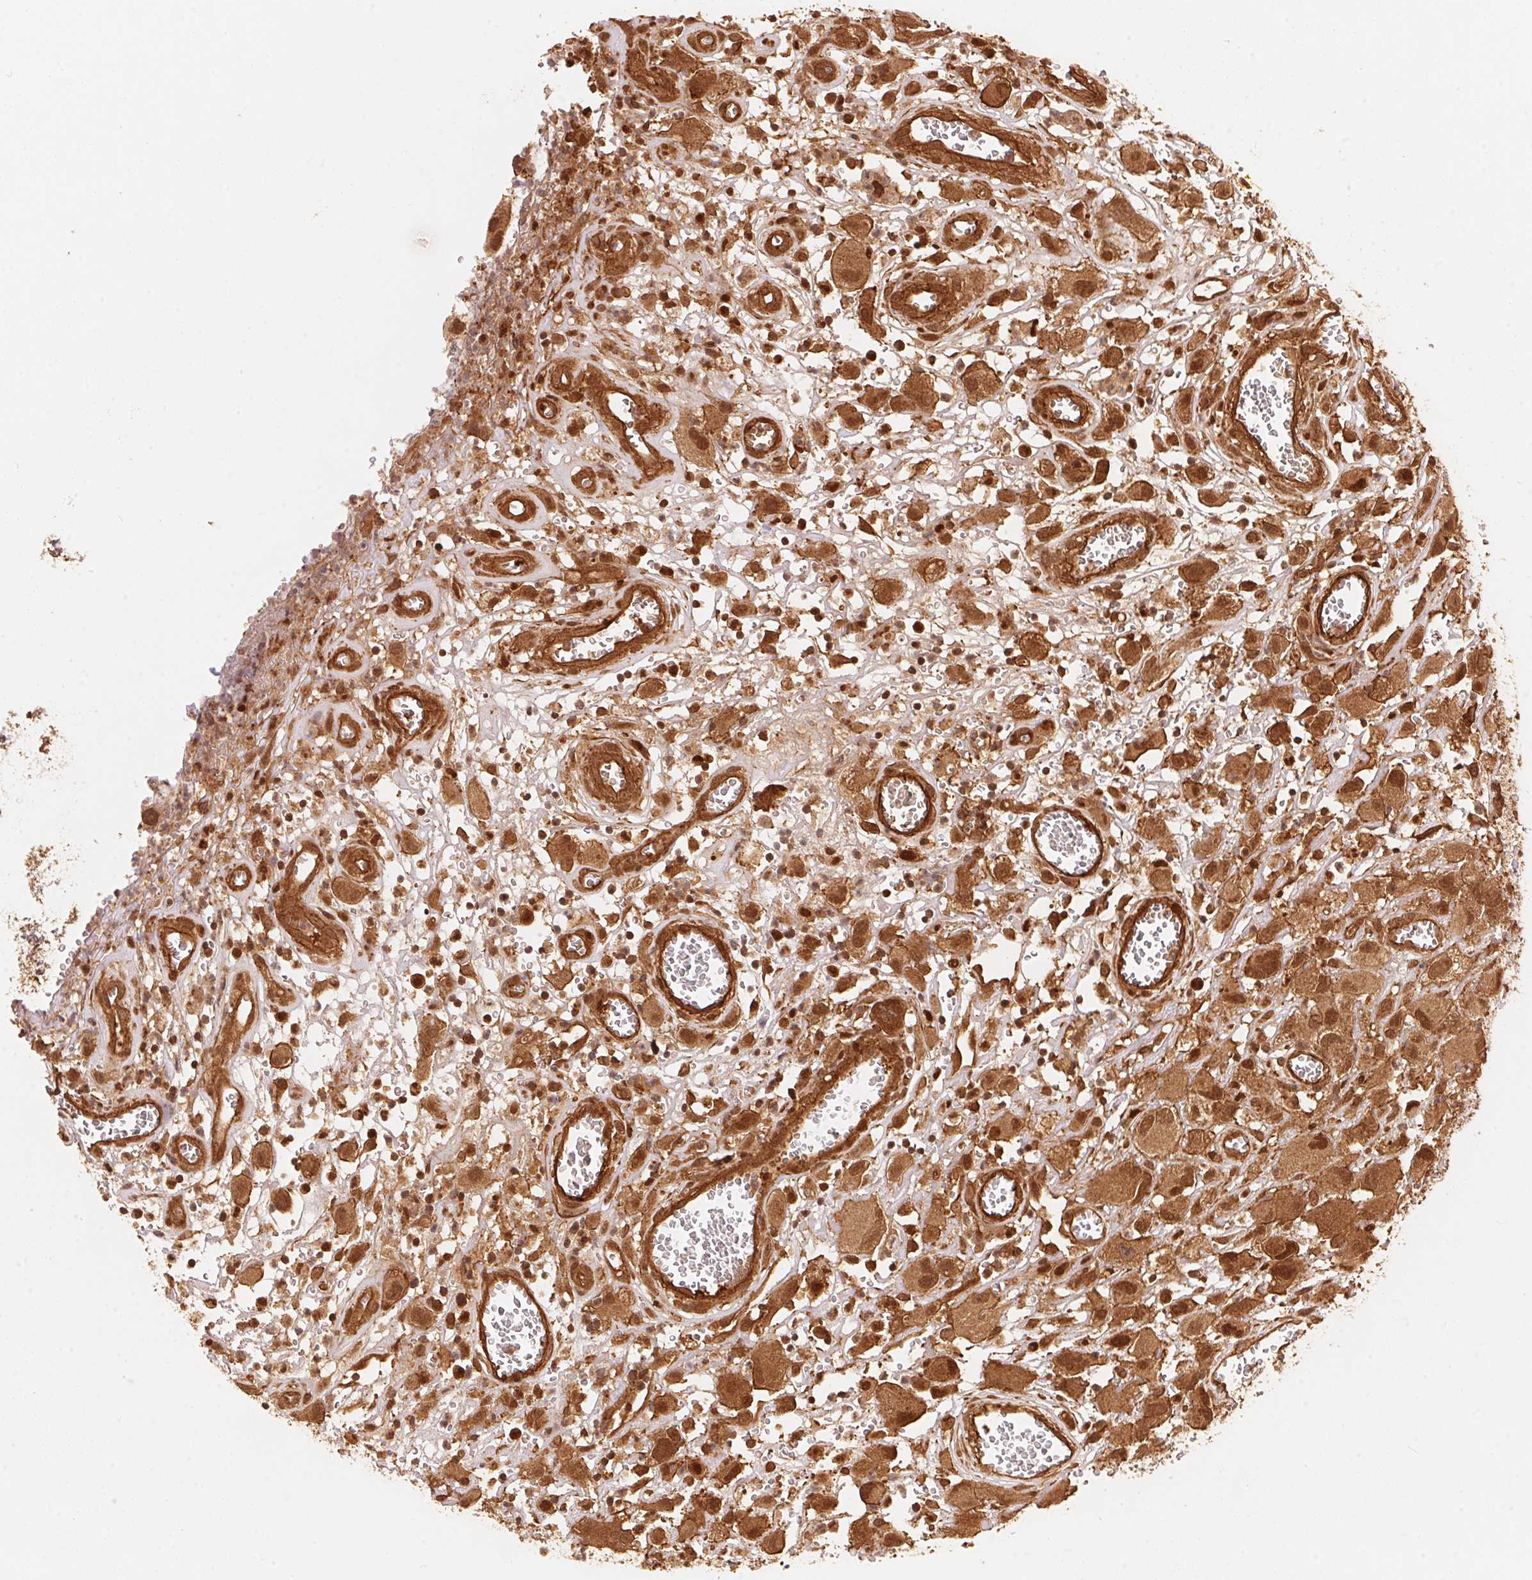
{"staining": {"intensity": "moderate", "quantity": ">75%", "location": "cytoplasmic/membranous,nuclear"}, "tissue": "head and neck cancer", "cell_type": "Tumor cells", "image_type": "cancer", "snomed": [{"axis": "morphology", "description": "Squamous cell carcinoma, NOS"}, {"axis": "morphology", "description": "Squamous cell carcinoma, metastatic, NOS"}, {"axis": "topography", "description": "Oral tissue"}, {"axis": "topography", "description": "Head-Neck"}], "caption": "Metastatic squamous cell carcinoma (head and neck) tissue shows moderate cytoplasmic/membranous and nuclear staining in approximately >75% of tumor cells, visualized by immunohistochemistry. (Brightfield microscopy of DAB IHC at high magnification).", "gene": "TNIP2", "patient": {"sex": "female", "age": 85}}